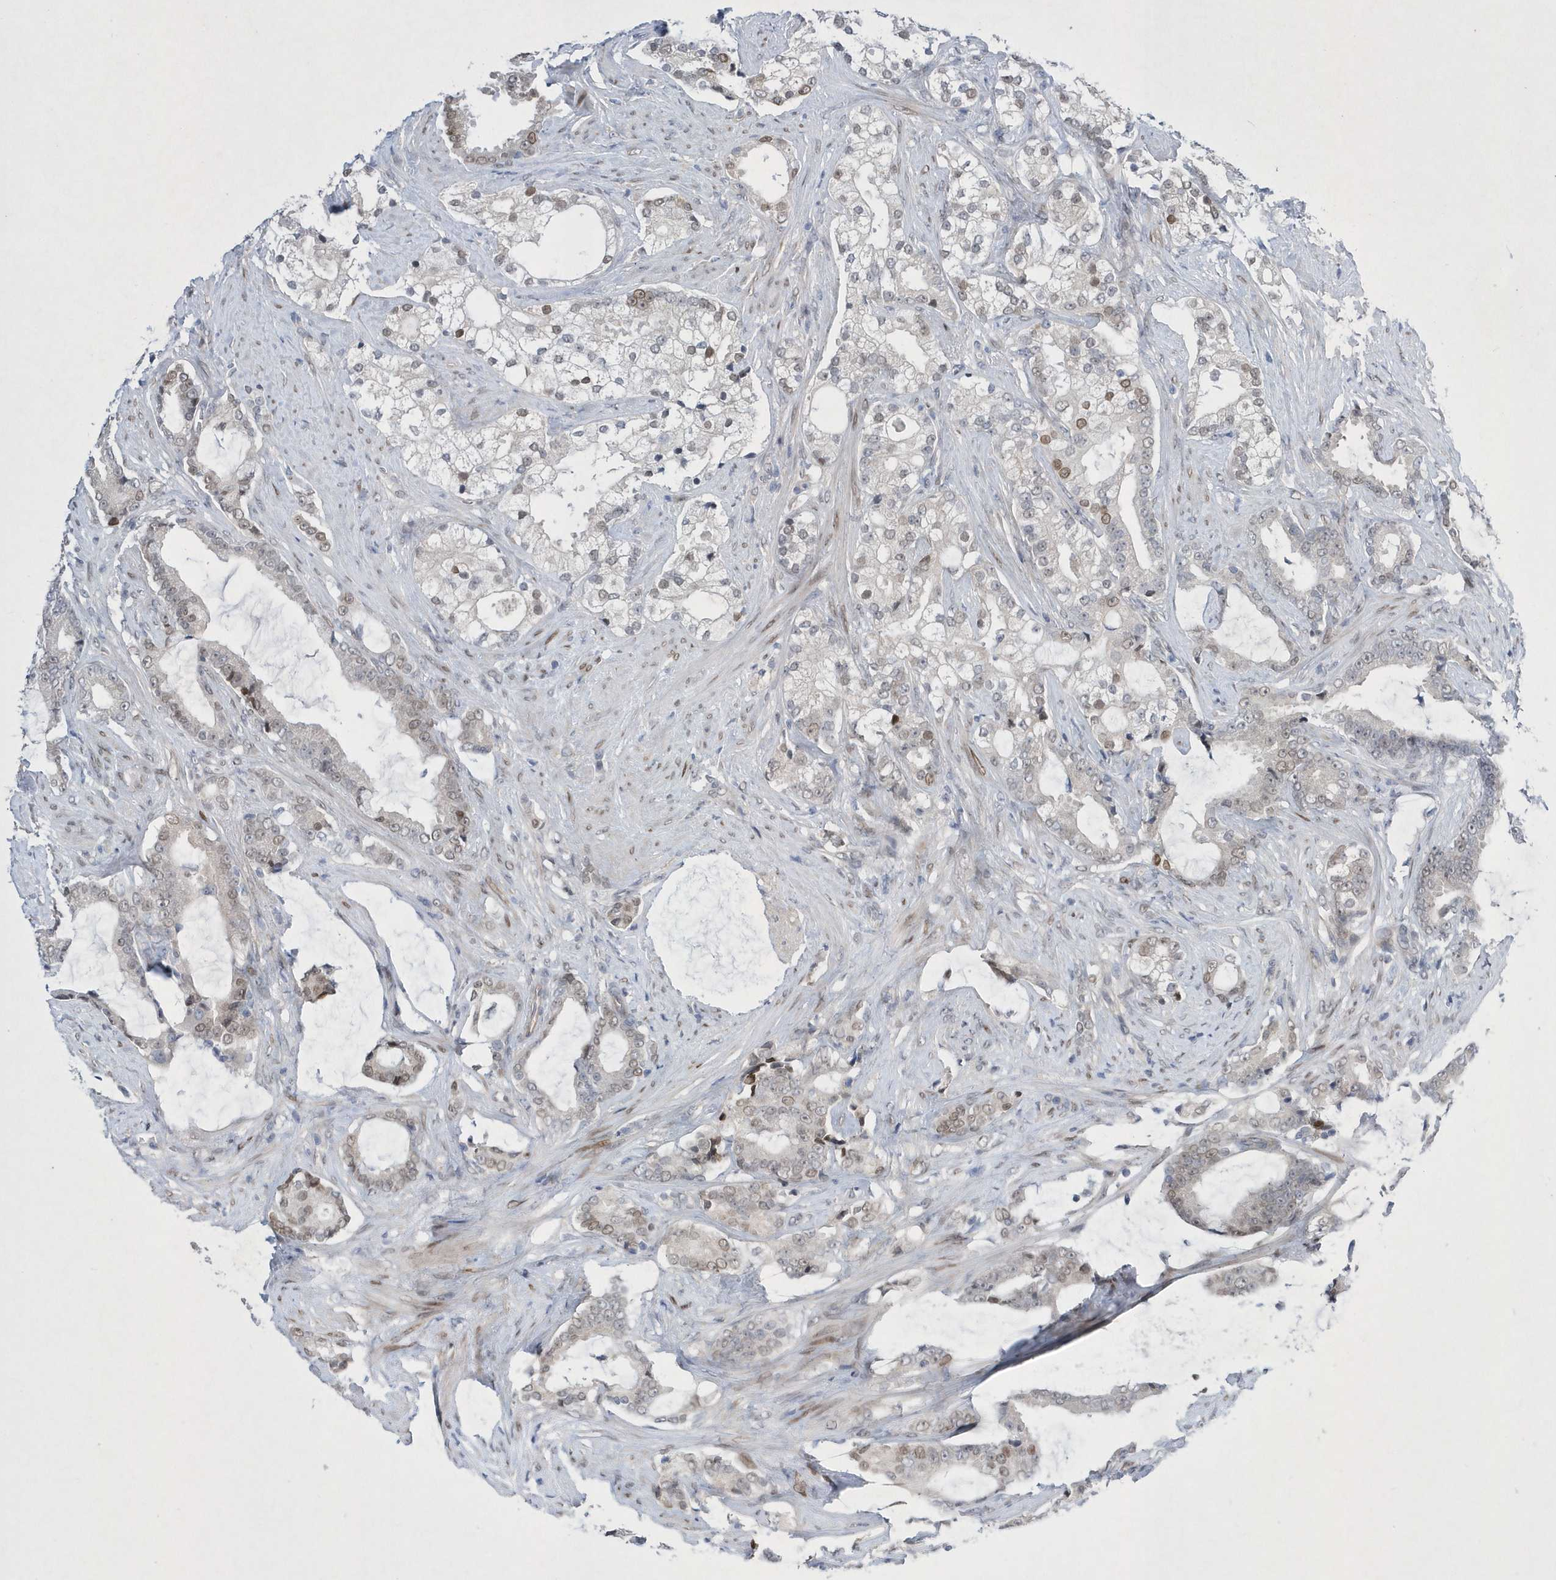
{"staining": {"intensity": "moderate", "quantity": "25%-75%", "location": "nuclear"}, "tissue": "prostate cancer", "cell_type": "Tumor cells", "image_type": "cancer", "snomed": [{"axis": "morphology", "description": "Adenocarcinoma, Low grade"}, {"axis": "topography", "description": "Prostate"}], "caption": "Approximately 25%-75% of tumor cells in prostate cancer demonstrate moderate nuclear protein staining as visualized by brown immunohistochemical staining.", "gene": "ZNF875", "patient": {"sex": "male", "age": 58}}